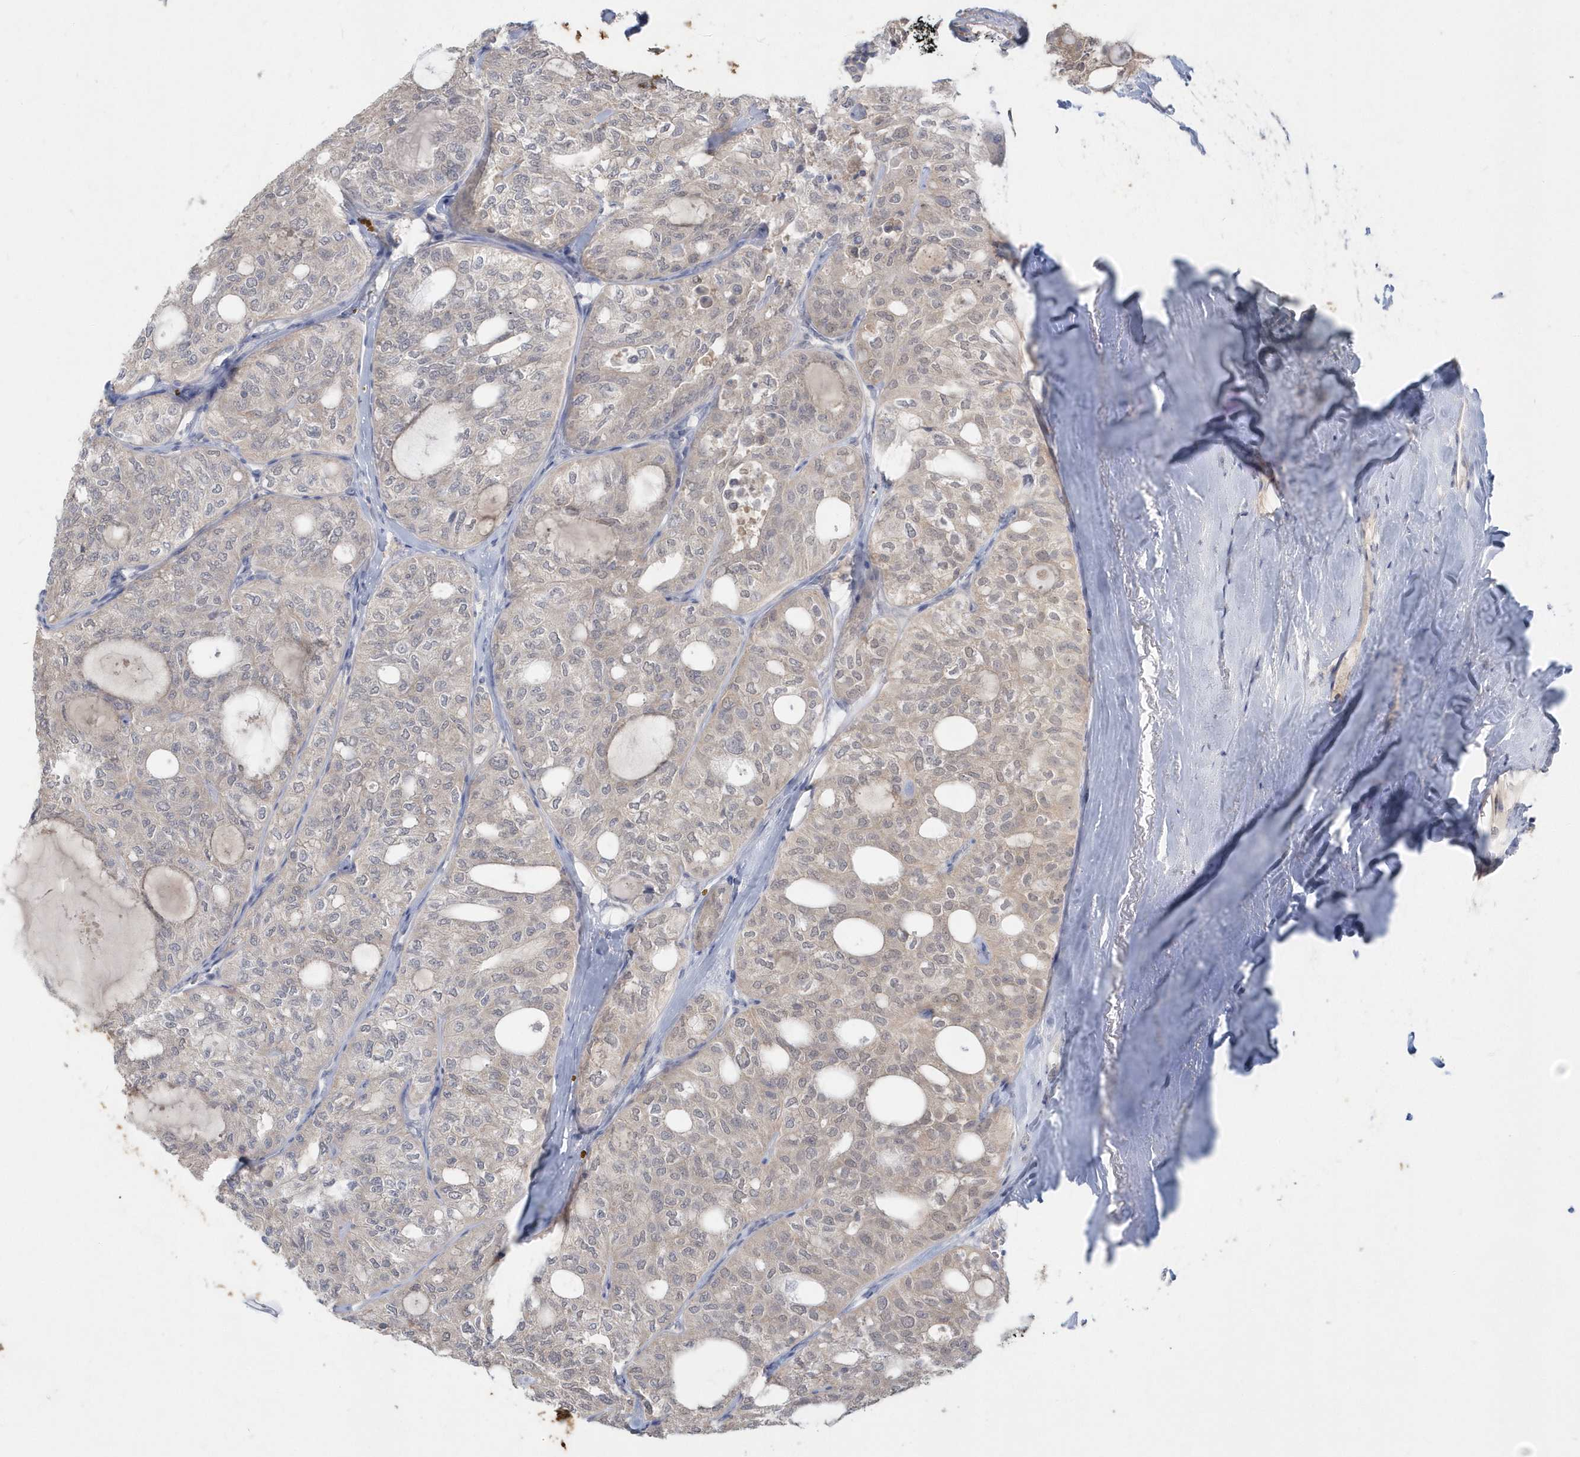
{"staining": {"intensity": "weak", "quantity": "25%-75%", "location": "cytoplasmic/membranous,nuclear"}, "tissue": "thyroid cancer", "cell_type": "Tumor cells", "image_type": "cancer", "snomed": [{"axis": "morphology", "description": "Follicular adenoma carcinoma, NOS"}, {"axis": "topography", "description": "Thyroid gland"}], "caption": "IHC image of thyroid cancer stained for a protein (brown), which exhibits low levels of weak cytoplasmic/membranous and nuclear staining in approximately 25%-75% of tumor cells.", "gene": "AKR7A2", "patient": {"sex": "male", "age": 75}}